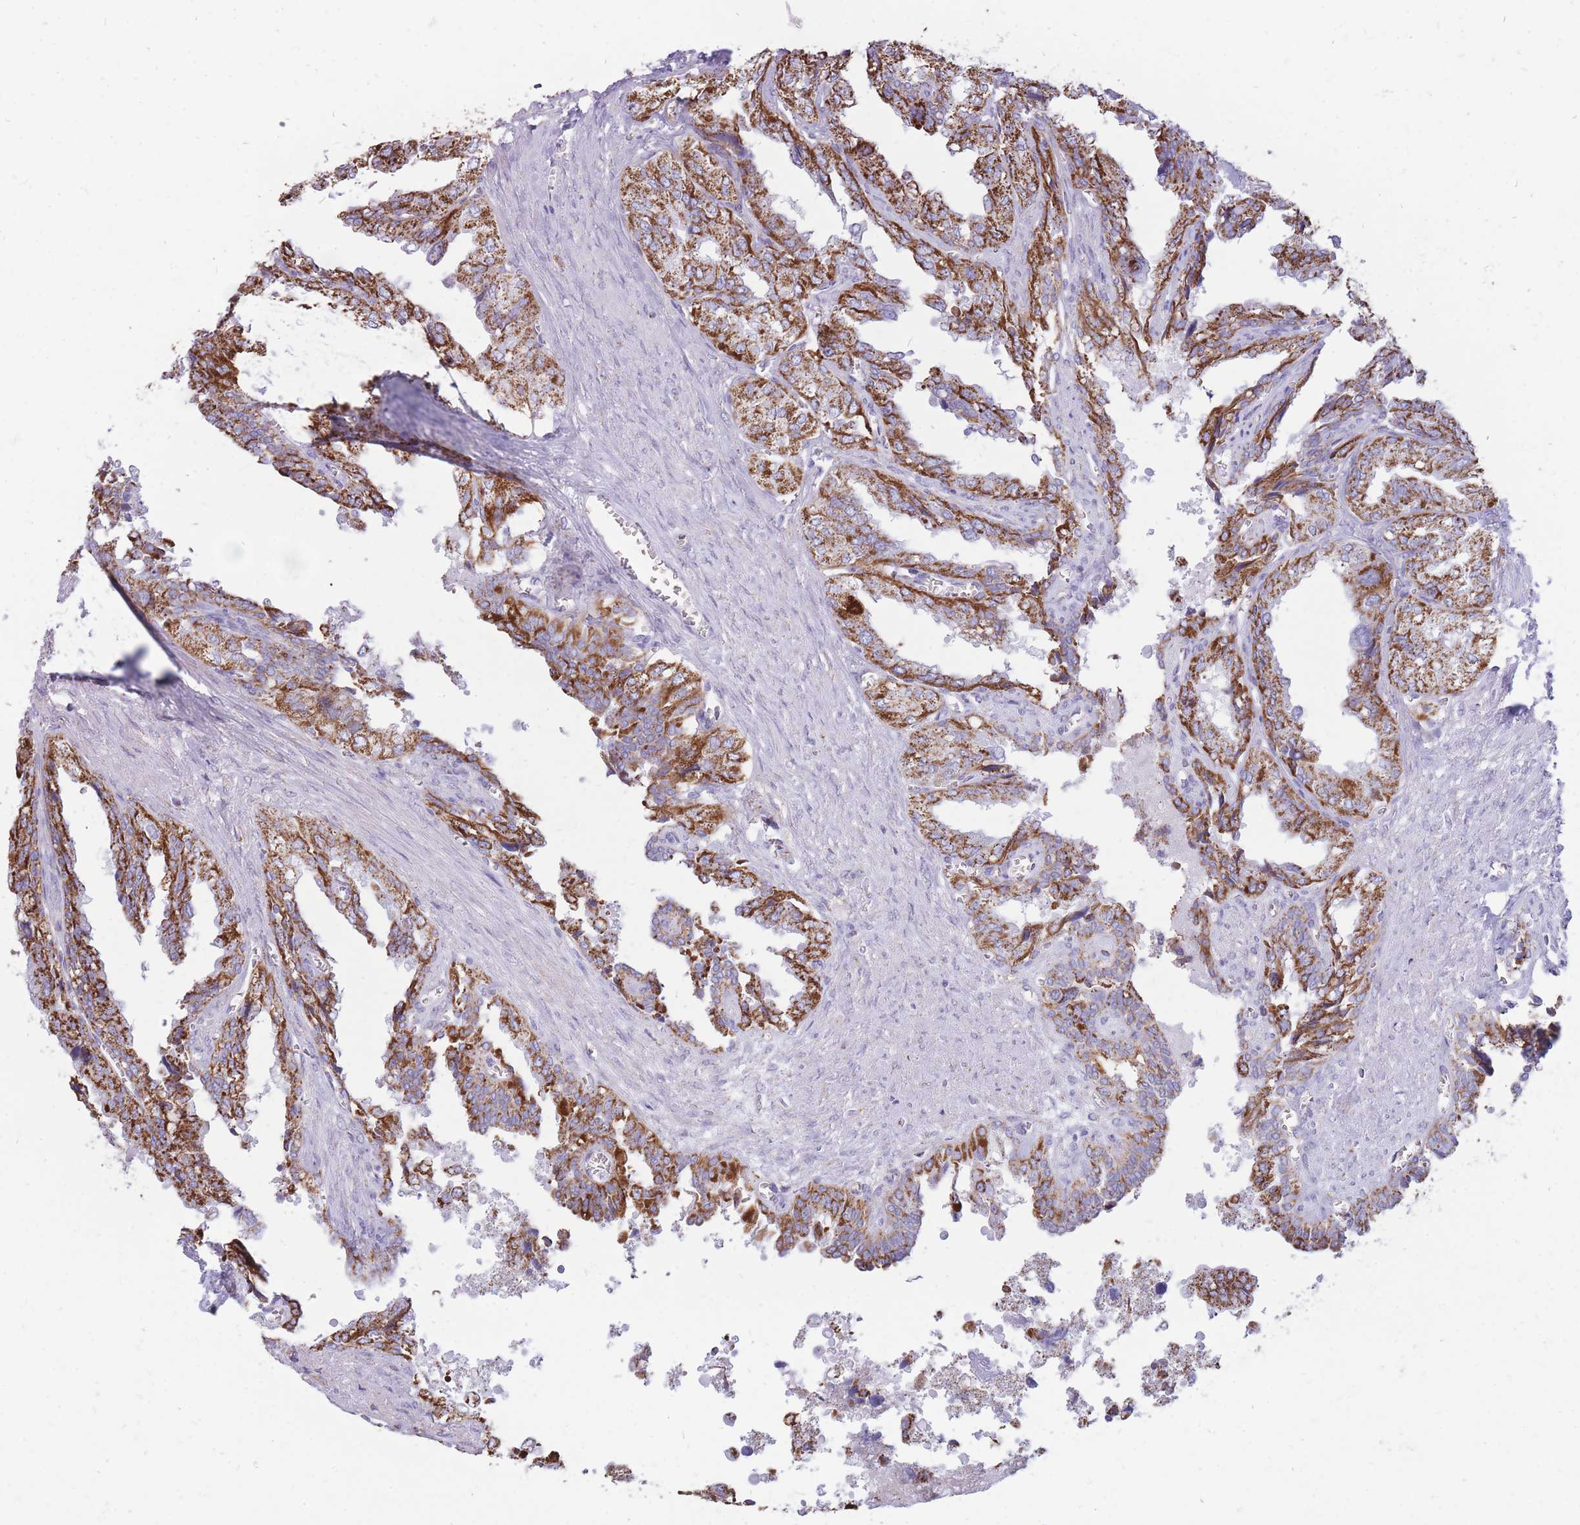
{"staining": {"intensity": "strong", "quantity": "25%-75%", "location": "cytoplasmic/membranous"}, "tissue": "seminal vesicle", "cell_type": "Glandular cells", "image_type": "normal", "snomed": [{"axis": "morphology", "description": "Normal tissue, NOS"}, {"axis": "topography", "description": "Seminal veicle"}], "caption": "An immunohistochemistry (IHC) image of normal tissue is shown. Protein staining in brown highlights strong cytoplasmic/membranous positivity in seminal vesicle within glandular cells.", "gene": "PCSK1", "patient": {"sex": "male", "age": 67}}